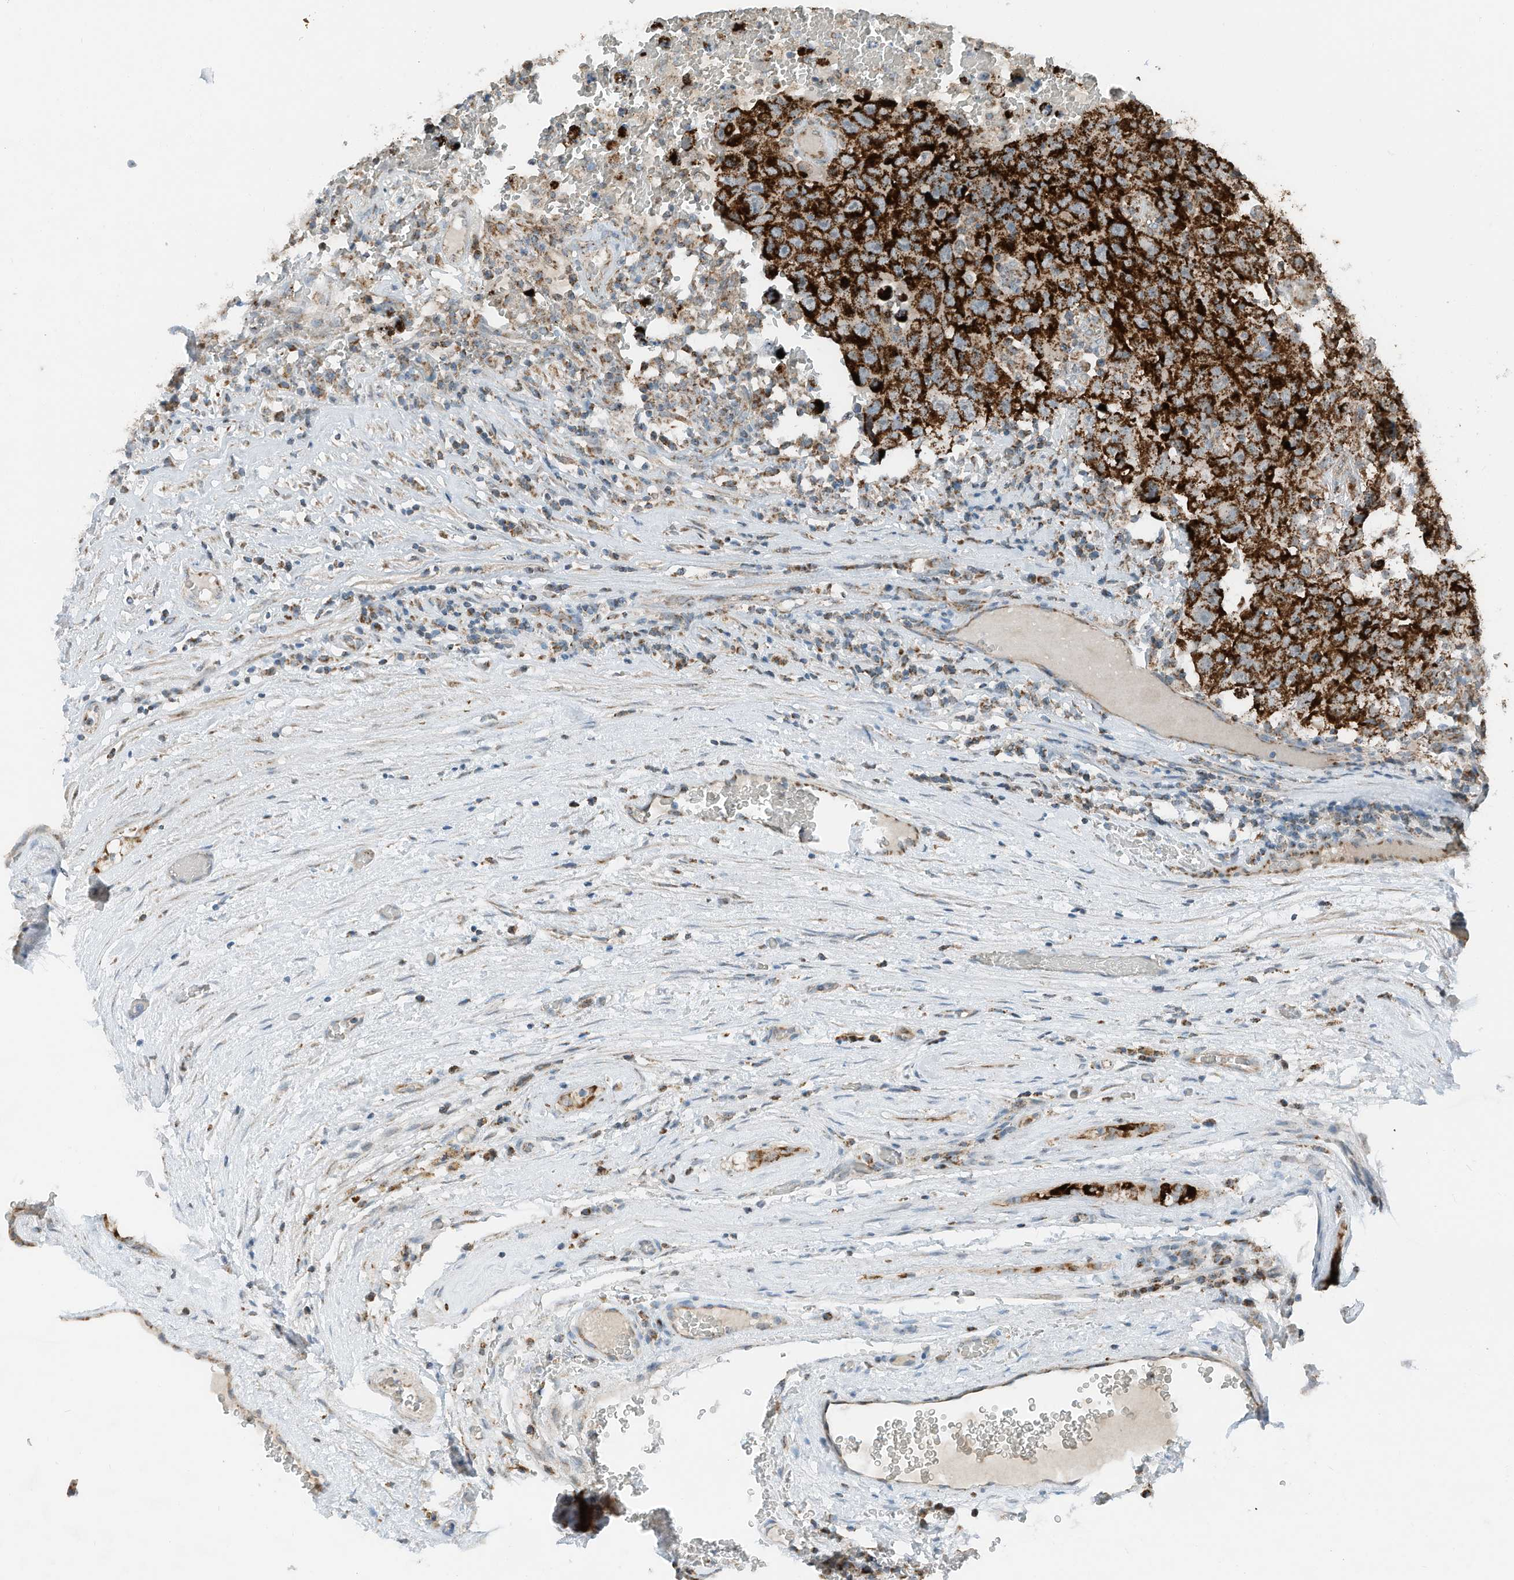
{"staining": {"intensity": "strong", "quantity": ">75%", "location": "cytoplasmic/membranous"}, "tissue": "testis cancer", "cell_type": "Tumor cells", "image_type": "cancer", "snomed": [{"axis": "morphology", "description": "Carcinoma, Embryonal, NOS"}, {"axis": "topography", "description": "Testis"}], "caption": "There is high levels of strong cytoplasmic/membranous staining in tumor cells of testis cancer (embryonal carcinoma), as demonstrated by immunohistochemical staining (brown color).", "gene": "RMND1", "patient": {"sex": "male", "age": 26}}